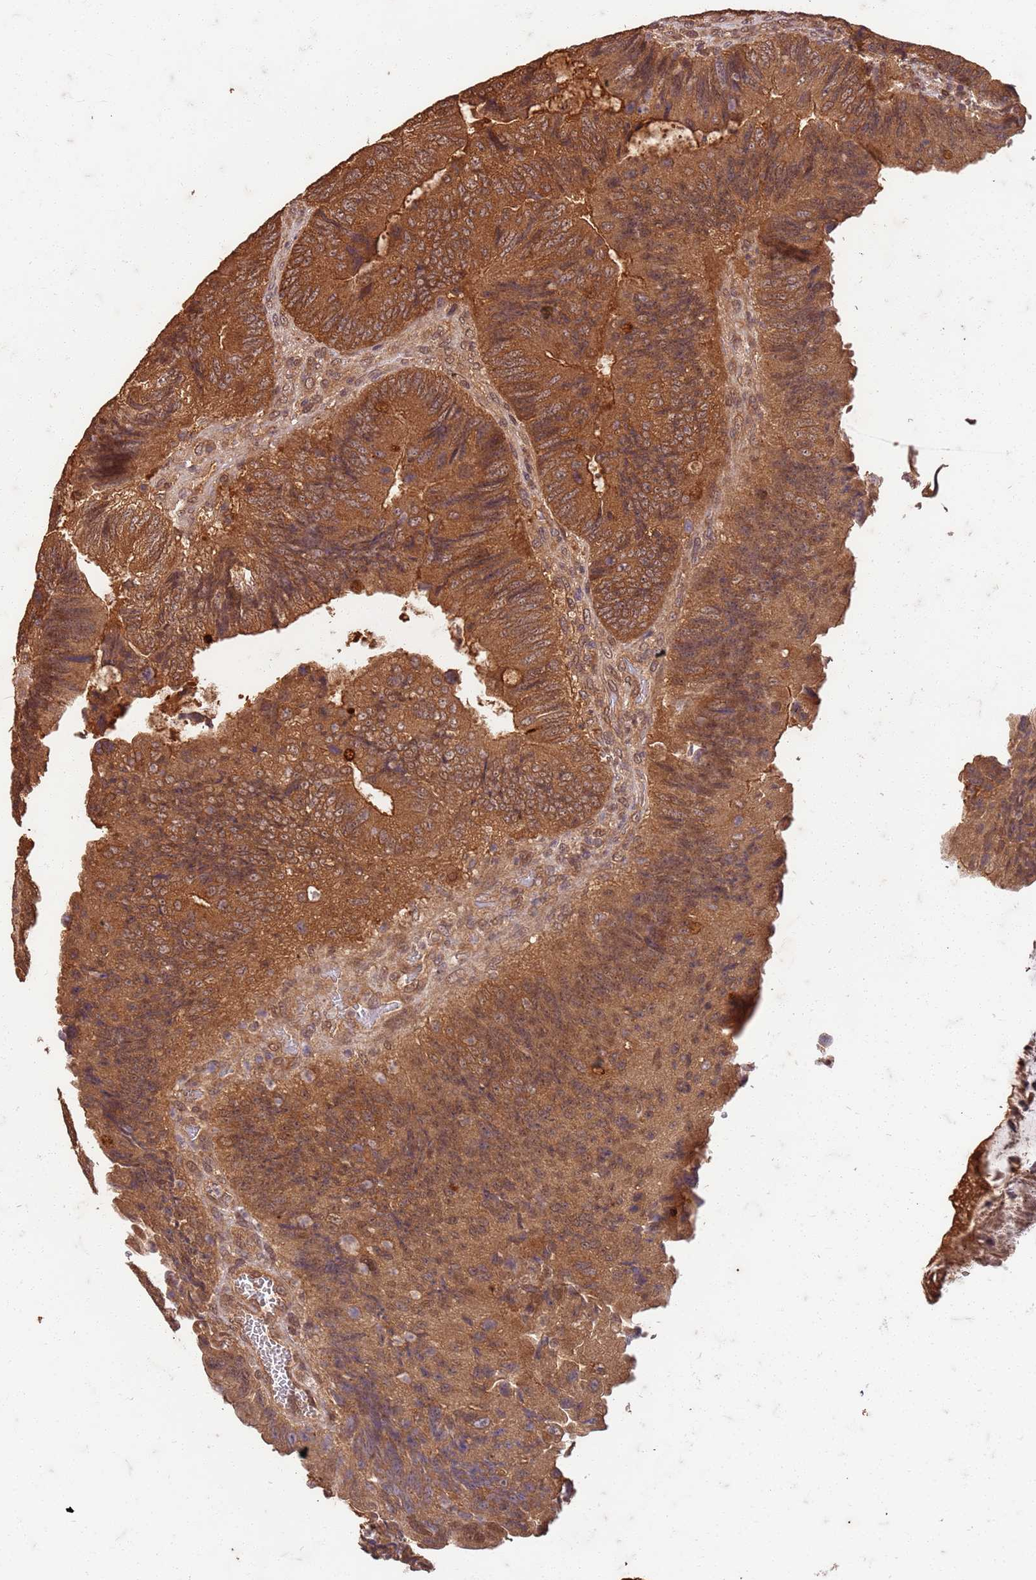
{"staining": {"intensity": "moderate", "quantity": ">75%", "location": "cytoplasmic/membranous"}, "tissue": "colorectal cancer", "cell_type": "Tumor cells", "image_type": "cancer", "snomed": [{"axis": "morphology", "description": "Adenocarcinoma, NOS"}, {"axis": "topography", "description": "Colon"}], "caption": "Brown immunohistochemical staining in colorectal cancer (adenocarcinoma) displays moderate cytoplasmic/membranous positivity in about >75% of tumor cells.", "gene": "UBE3A", "patient": {"sex": "female", "age": 67}}